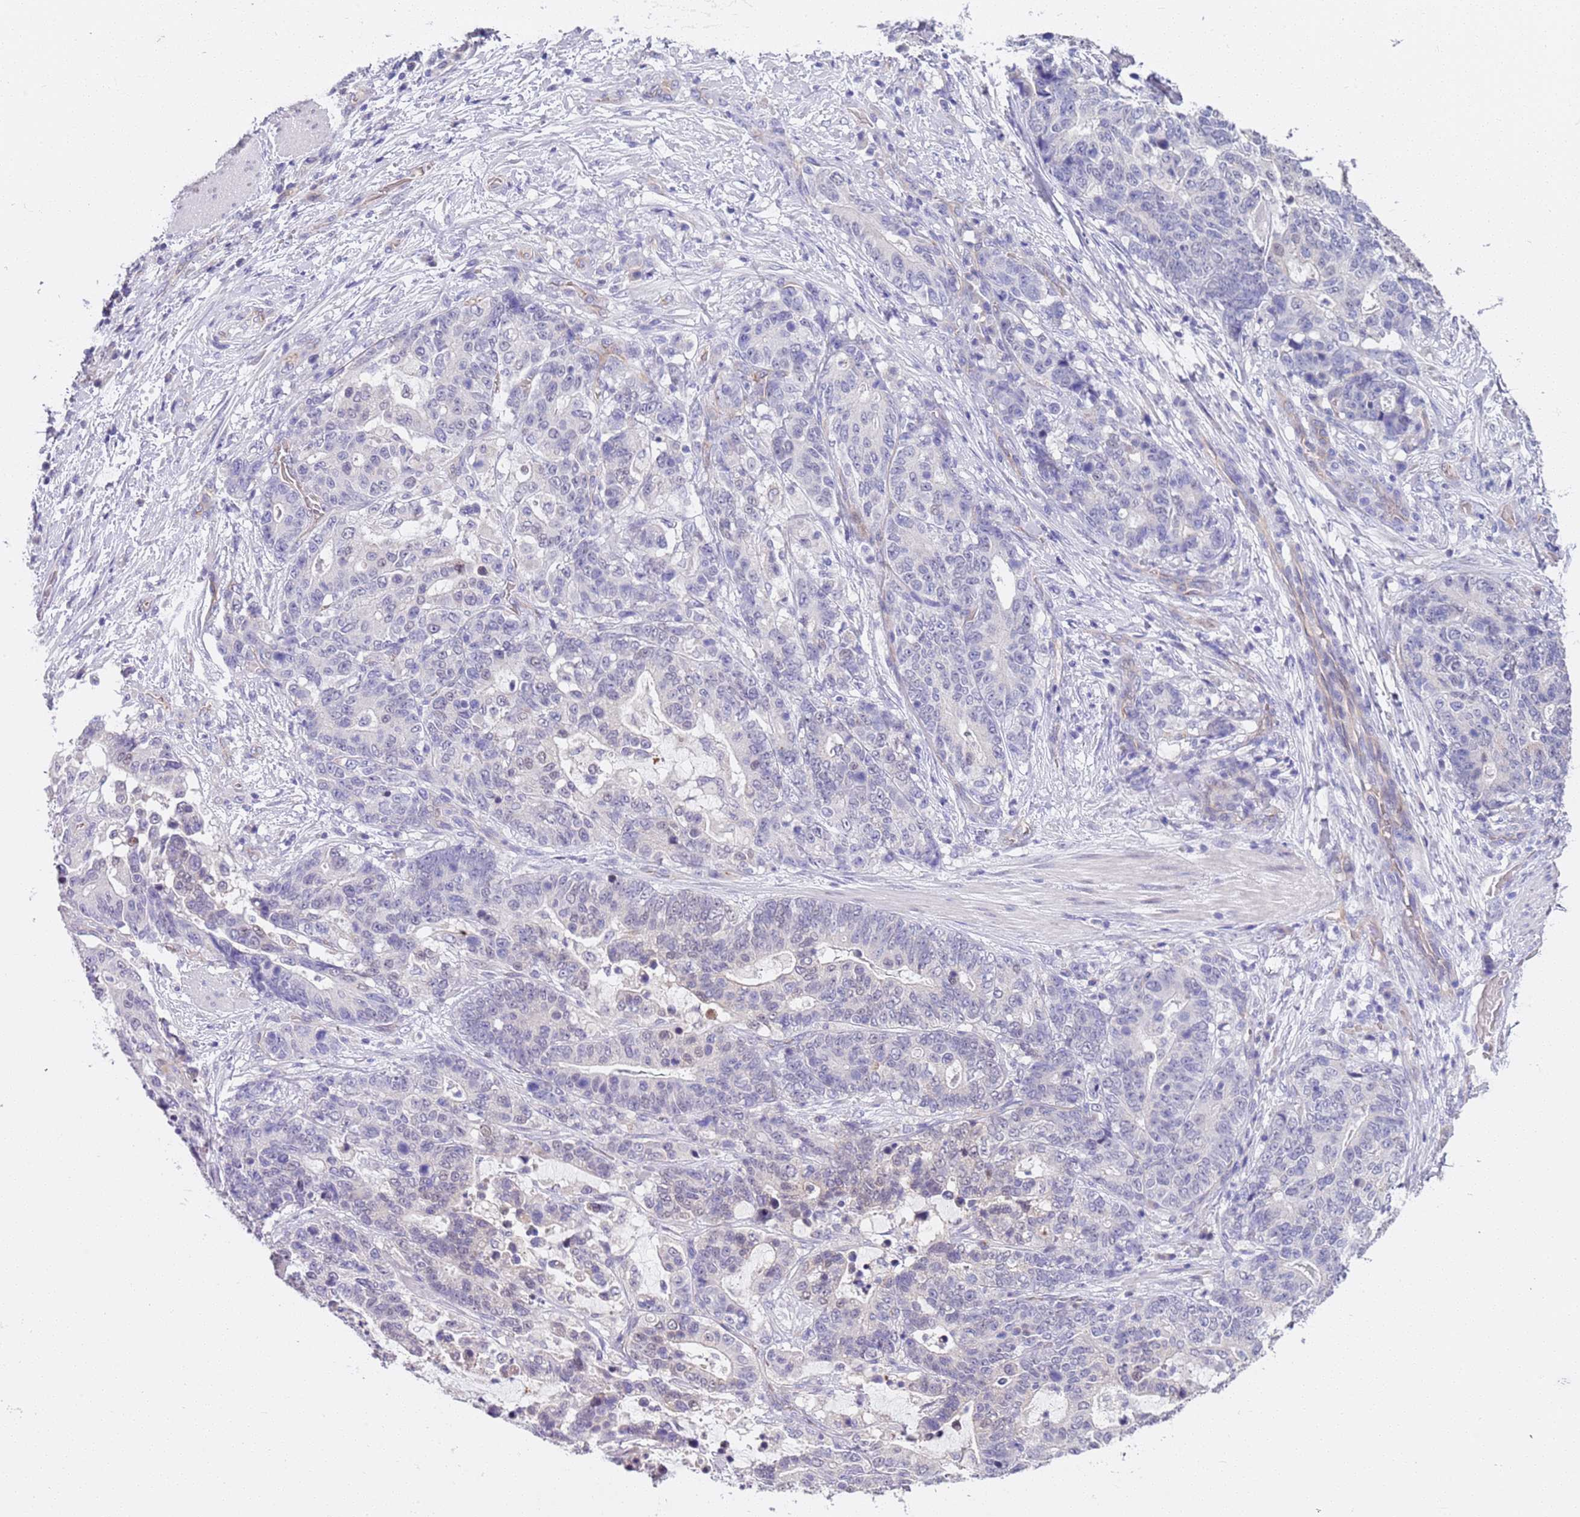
{"staining": {"intensity": "negative", "quantity": "none", "location": "none"}, "tissue": "stomach cancer", "cell_type": "Tumor cells", "image_type": "cancer", "snomed": [{"axis": "morphology", "description": "Normal tissue, NOS"}, {"axis": "morphology", "description": "Adenocarcinoma, NOS"}, {"axis": "topography", "description": "Stomach"}], "caption": "Photomicrograph shows no protein staining in tumor cells of stomach cancer (adenocarcinoma) tissue.", "gene": "BRMS1L", "patient": {"sex": "female", "age": 64}}